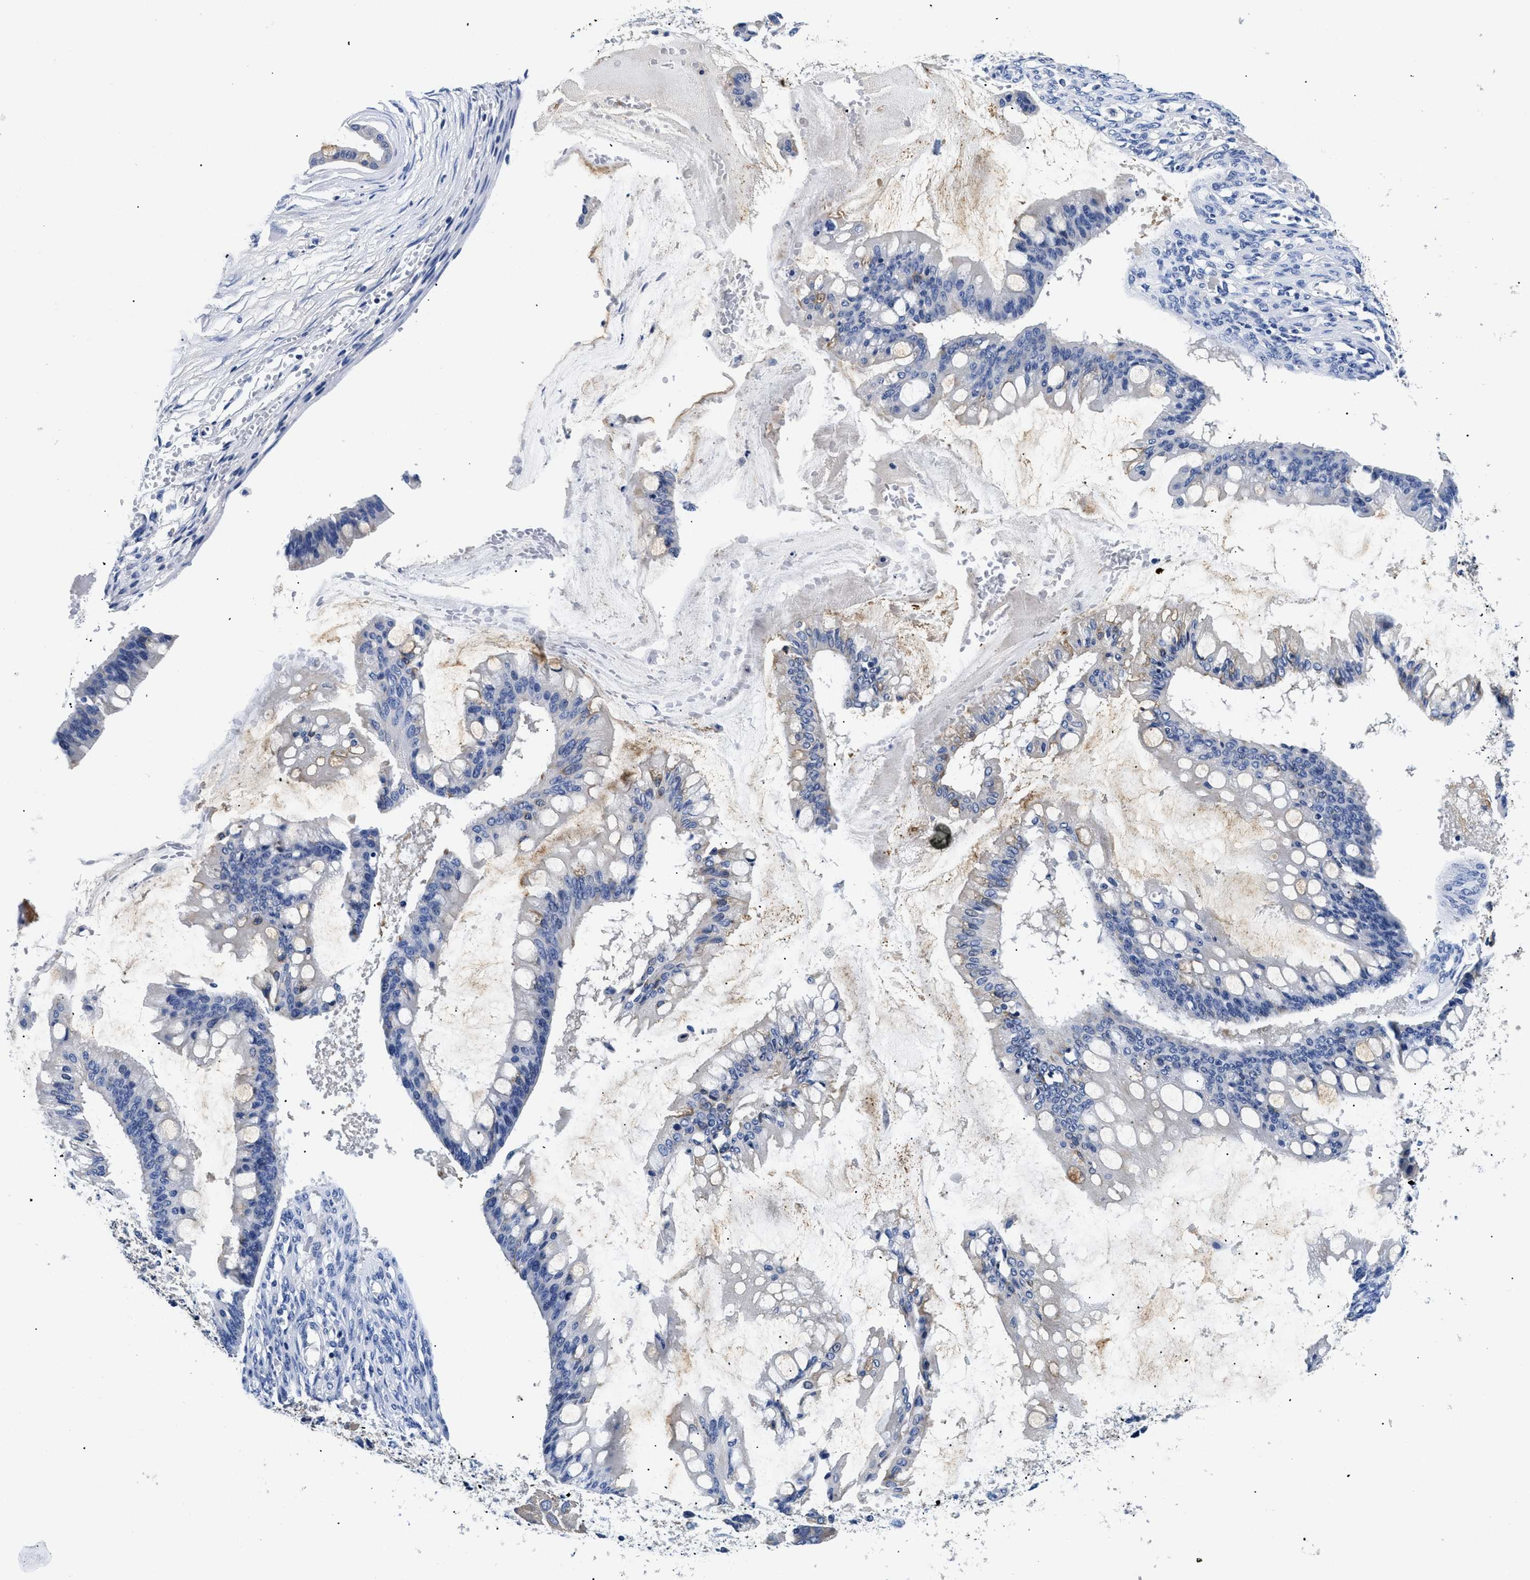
{"staining": {"intensity": "negative", "quantity": "none", "location": "none"}, "tissue": "ovarian cancer", "cell_type": "Tumor cells", "image_type": "cancer", "snomed": [{"axis": "morphology", "description": "Cystadenocarcinoma, mucinous, NOS"}, {"axis": "topography", "description": "Ovary"}], "caption": "Histopathology image shows no protein expression in tumor cells of mucinous cystadenocarcinoma (ovarian) tissue.", "gene": "MEA1", "patient": {"sex": "female", "age": 73}}